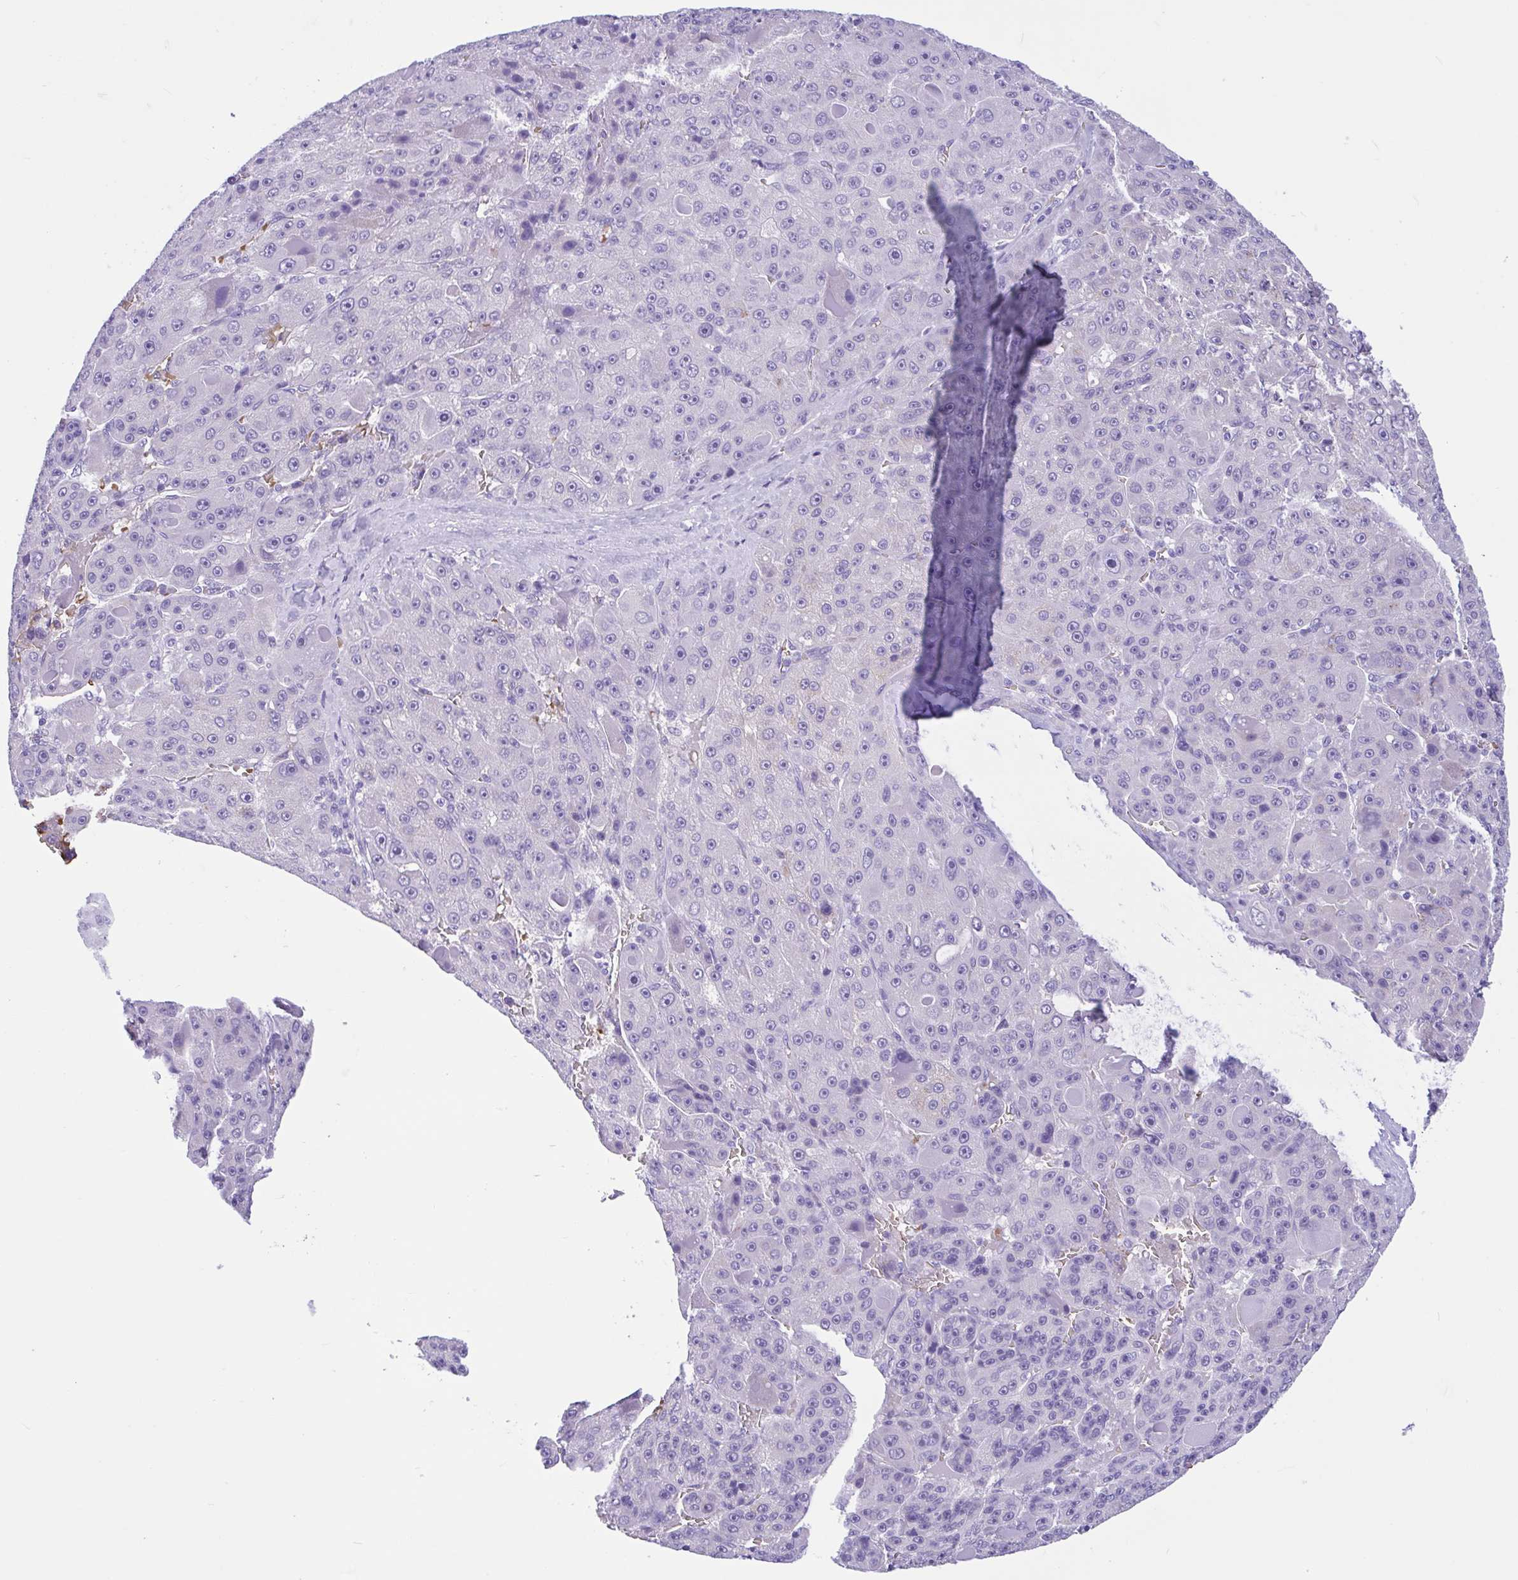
{"staining": {"intensity": "negative", "quantity": "none", "location": "none"}, "tissue": "liver cancer", "cell_type": "Tumor cells", "image_type": "cancer", "snomed": [{"axis": "morphology", "description": "Carcinoma, Hepatocellular, NOS"}, {"axis": "topography", "description": "Liver"}], "caption": "High magnification brightfield microscopy of liver hepatocellular carcinoma stained with DAB (3,3'-diaminobenzidine) (brown) and counterstained with hematoxylin (blue): tumor cells show no significant expression.", "gene": "TMEM79", "patient": {"sex": "male", "age": 76}}